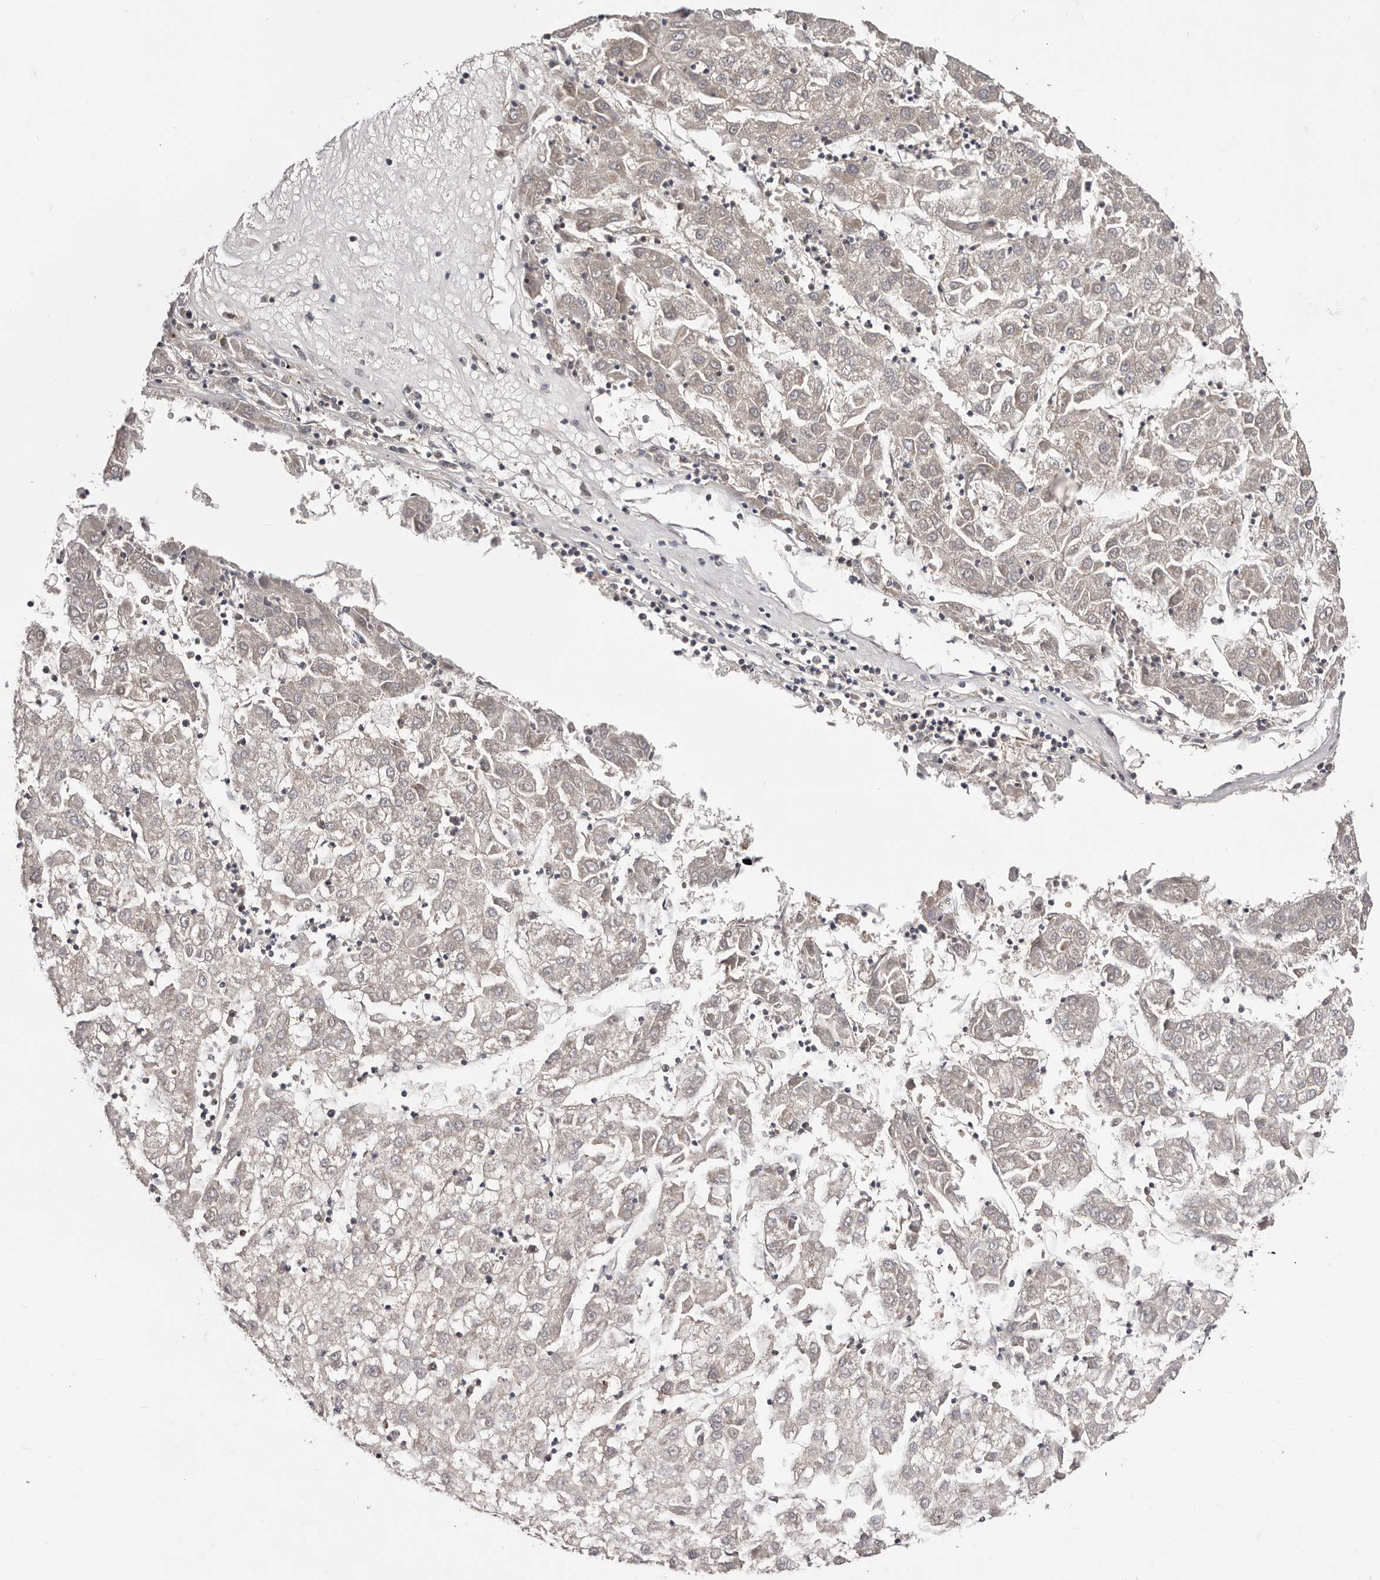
{"staining": {"intensity": "negative", "quantity": "none", "location": "none"}, "tissue": "liver cancer", "cell_type": "Tumor cells", "image_type": "cancer", "snomed": [{"axis": "morphology", "description": "Carcinoma, Hepatocellular, NOS"}, {"axis": "topography", "description": "Liver"}], "caption": "There is no significant positivity in tumor cells of hepatocellular carcinoma (liver). The staining is performed using DAB (3,3'-diaminobenzidine) brown chromogen with nuclei counter-stained in using hematoxylin.", "gene": "EGR3", "patient": {"sex": "male", "age": 72}}